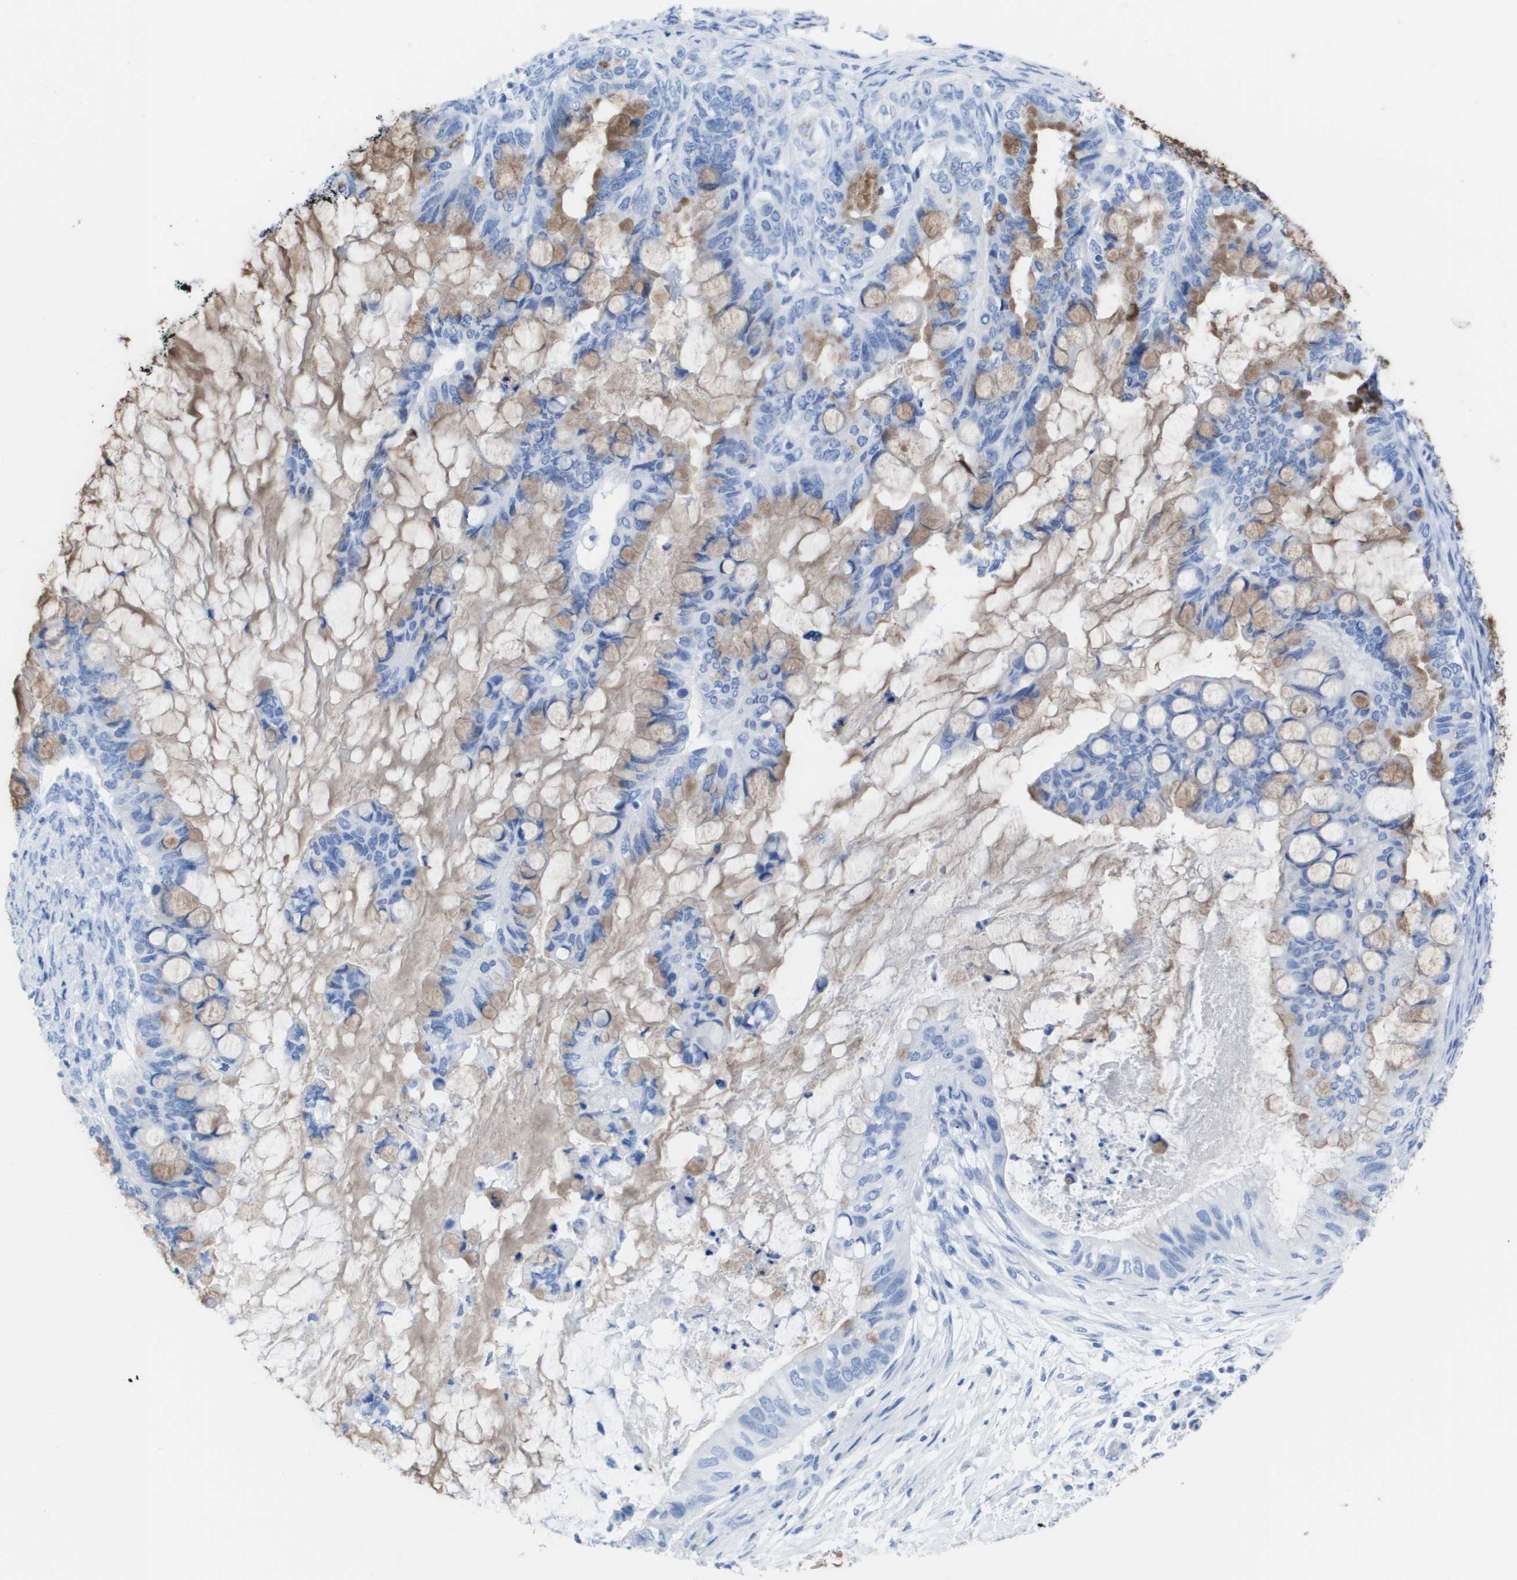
{"staining": {"intensity": "weak", "quantity": ">75%", "location": "cytoplasmic/membranous"}, "tissue": "ovarian cancer", "cell_type": "Tumor cells", "image_type": "cancer", "snomed": [{"axis": "morphology", "description": "Cystadenocarcinoma, mucinous, NOS"}, {"axis": "topography", "description": "Ovary"}], "caption": "A brown stain shows weak cytoplasmic/membranous expression of a protein in human ovarian cancer (mucinous cystadenocarcinoma) tumor cells.", "gene": "KCNA3", "patient": {"sex": "female", "age": 80}}